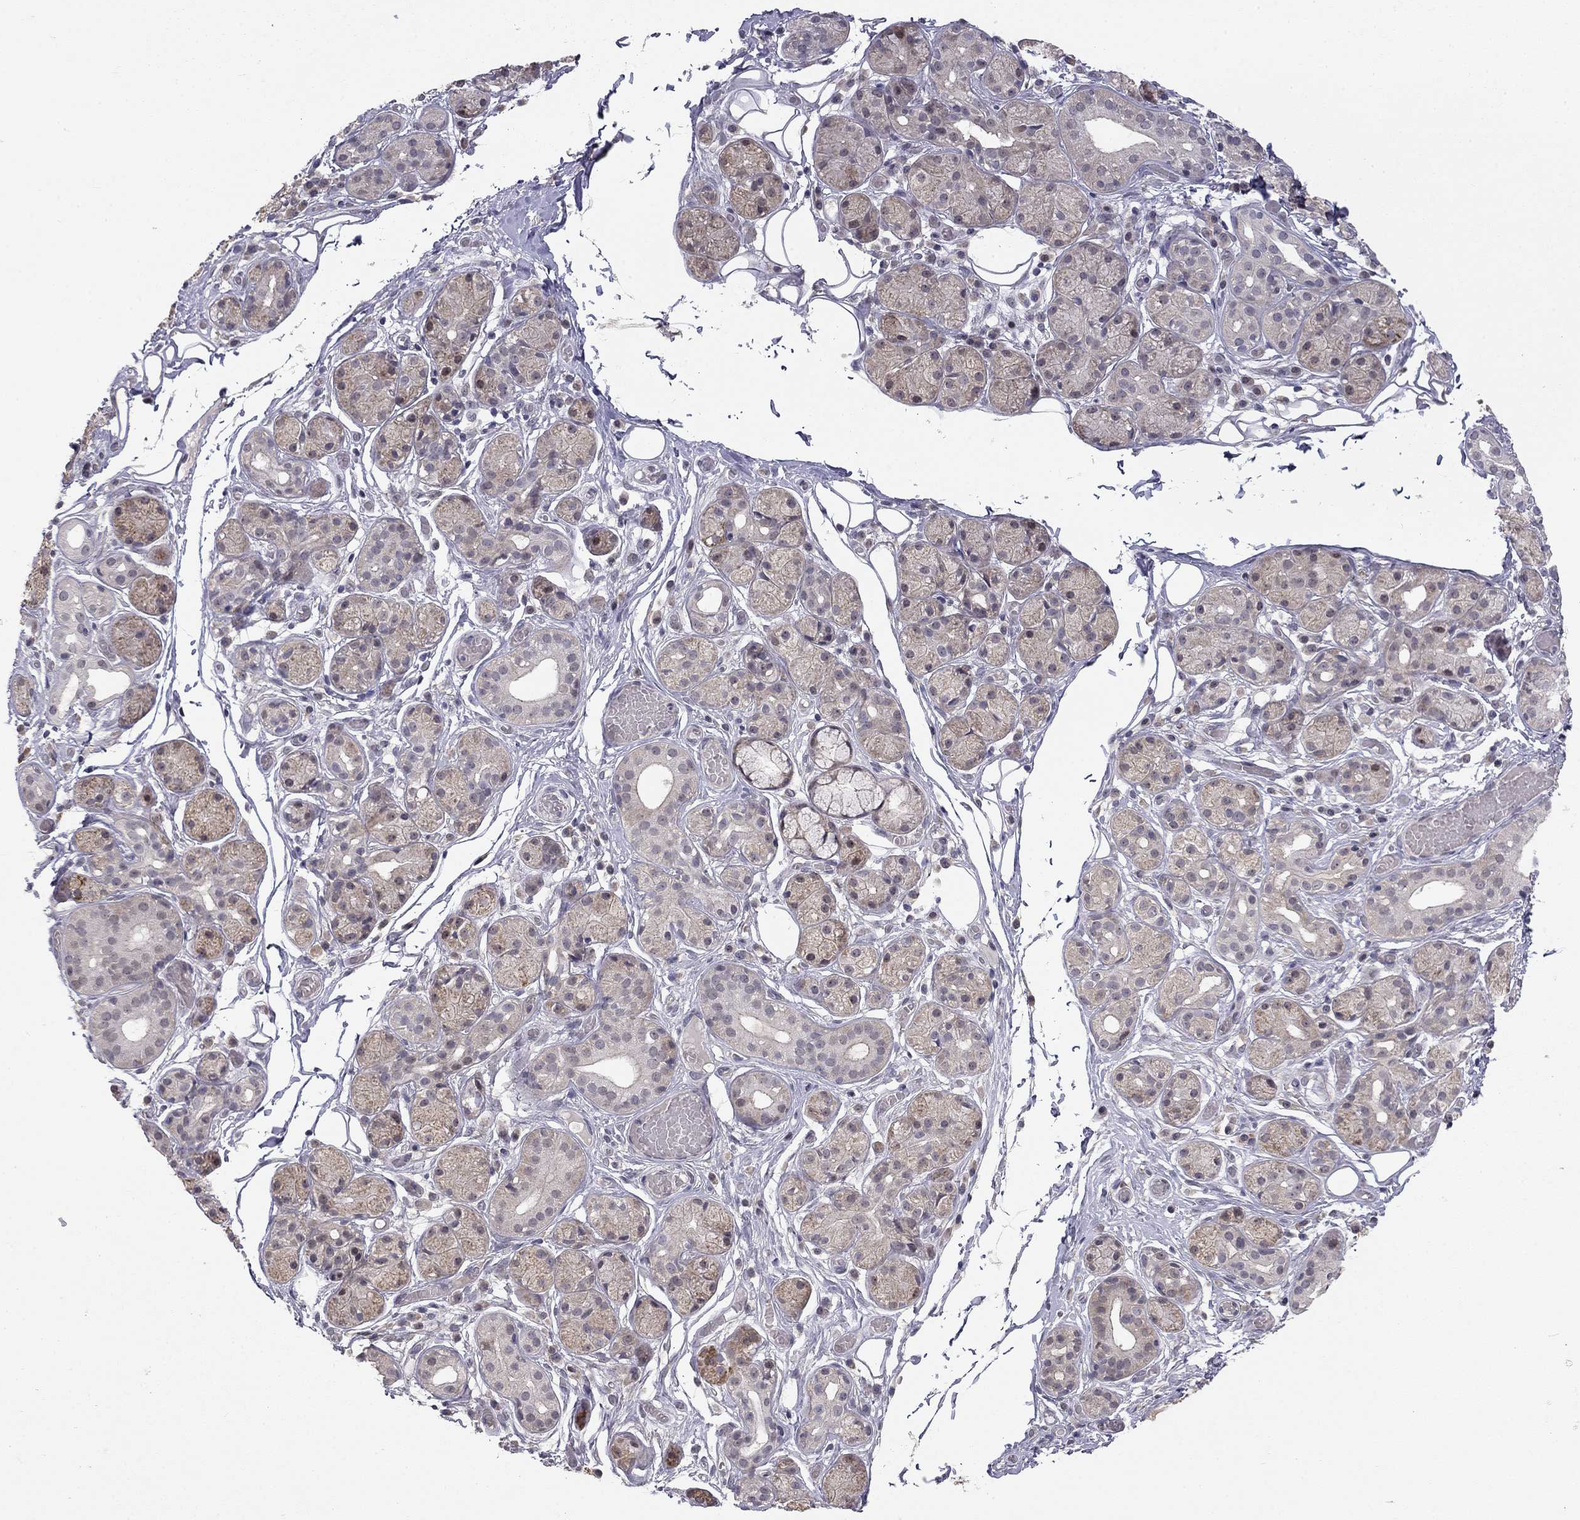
{"staining": {"intensity": "weak", "quantity": "25%-75%", "location": "cytoplasmic/membranous"}, "tissue": "salivary gland", "cell_type": "Glandular cells", "image_type": "normal", "snomed": [{"axis": "morphology", "description": "Normal tissue, NOS"}, {"axis": "topography", "description": "Salivary gland"}, {"axis": "topography", "description": "Peripheral nerve tissue"}], "caption": "Human salivary gland stained with a brown dye reveals weak cytoplasmic/membranous positive expression in about 25%-75% of glandular cells.", "gene": "STXBP6", "patient": {"sex": "male", "age": 71}}